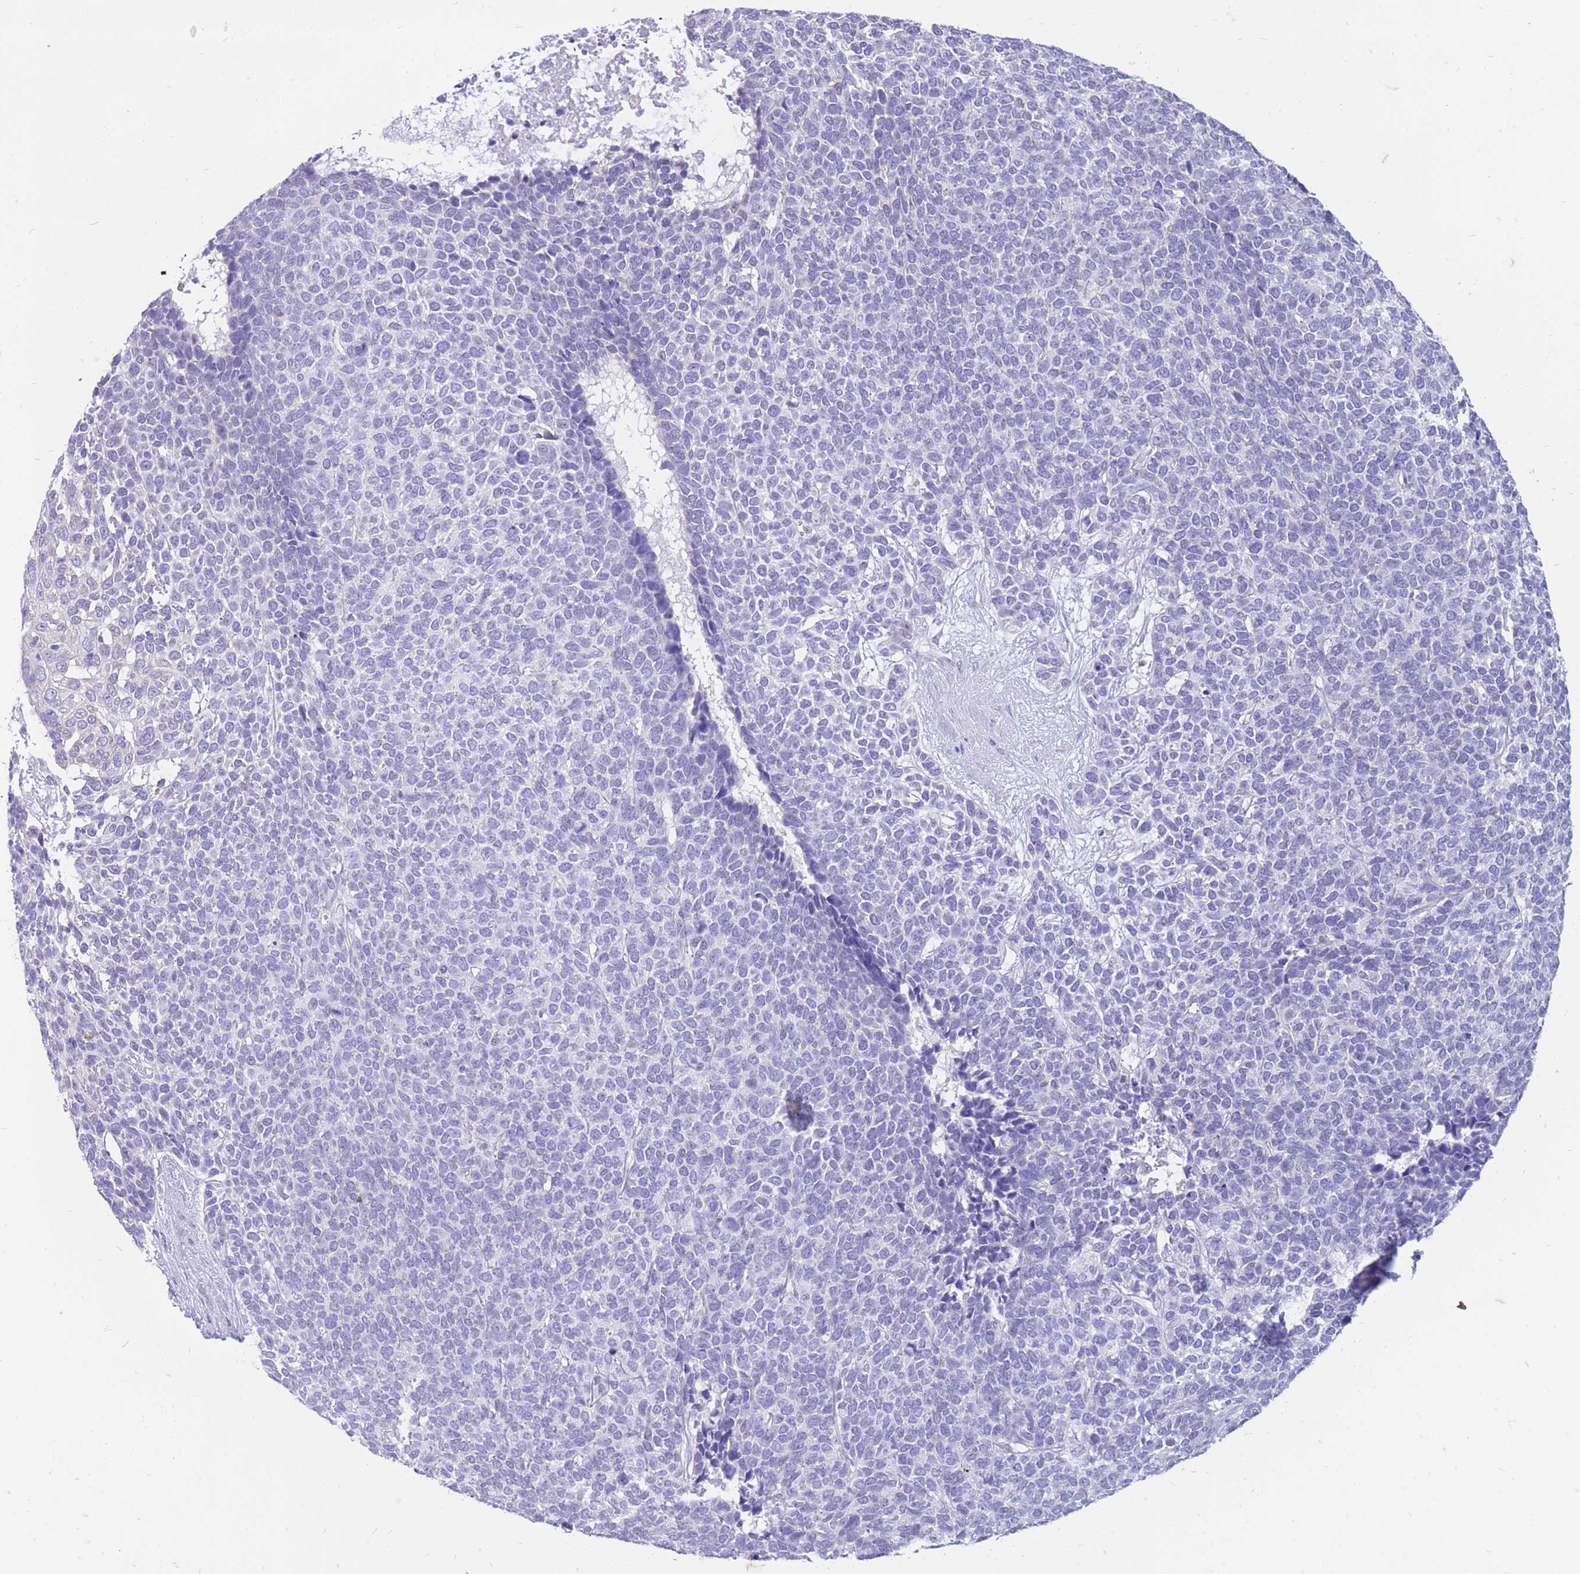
{"staining": {"intensity": "negative", "quantity": "none", "location": "none"}, "tissue": "skin cancer", "cell_type": "Tumor cells", "image_type": "cancer", "snomed": [{"axis": "morphology", "description": "Basal cell carcinoma"}, {"axis": "topography", "description": "Skin"}], "caption": "Human skin cancer (basal cell carcinoma) stained for a protein using immunohistochemistry shows no staining in tumor cells.", "gene": "ZFP37", "patient": {"sex": "female", "age": 84}}